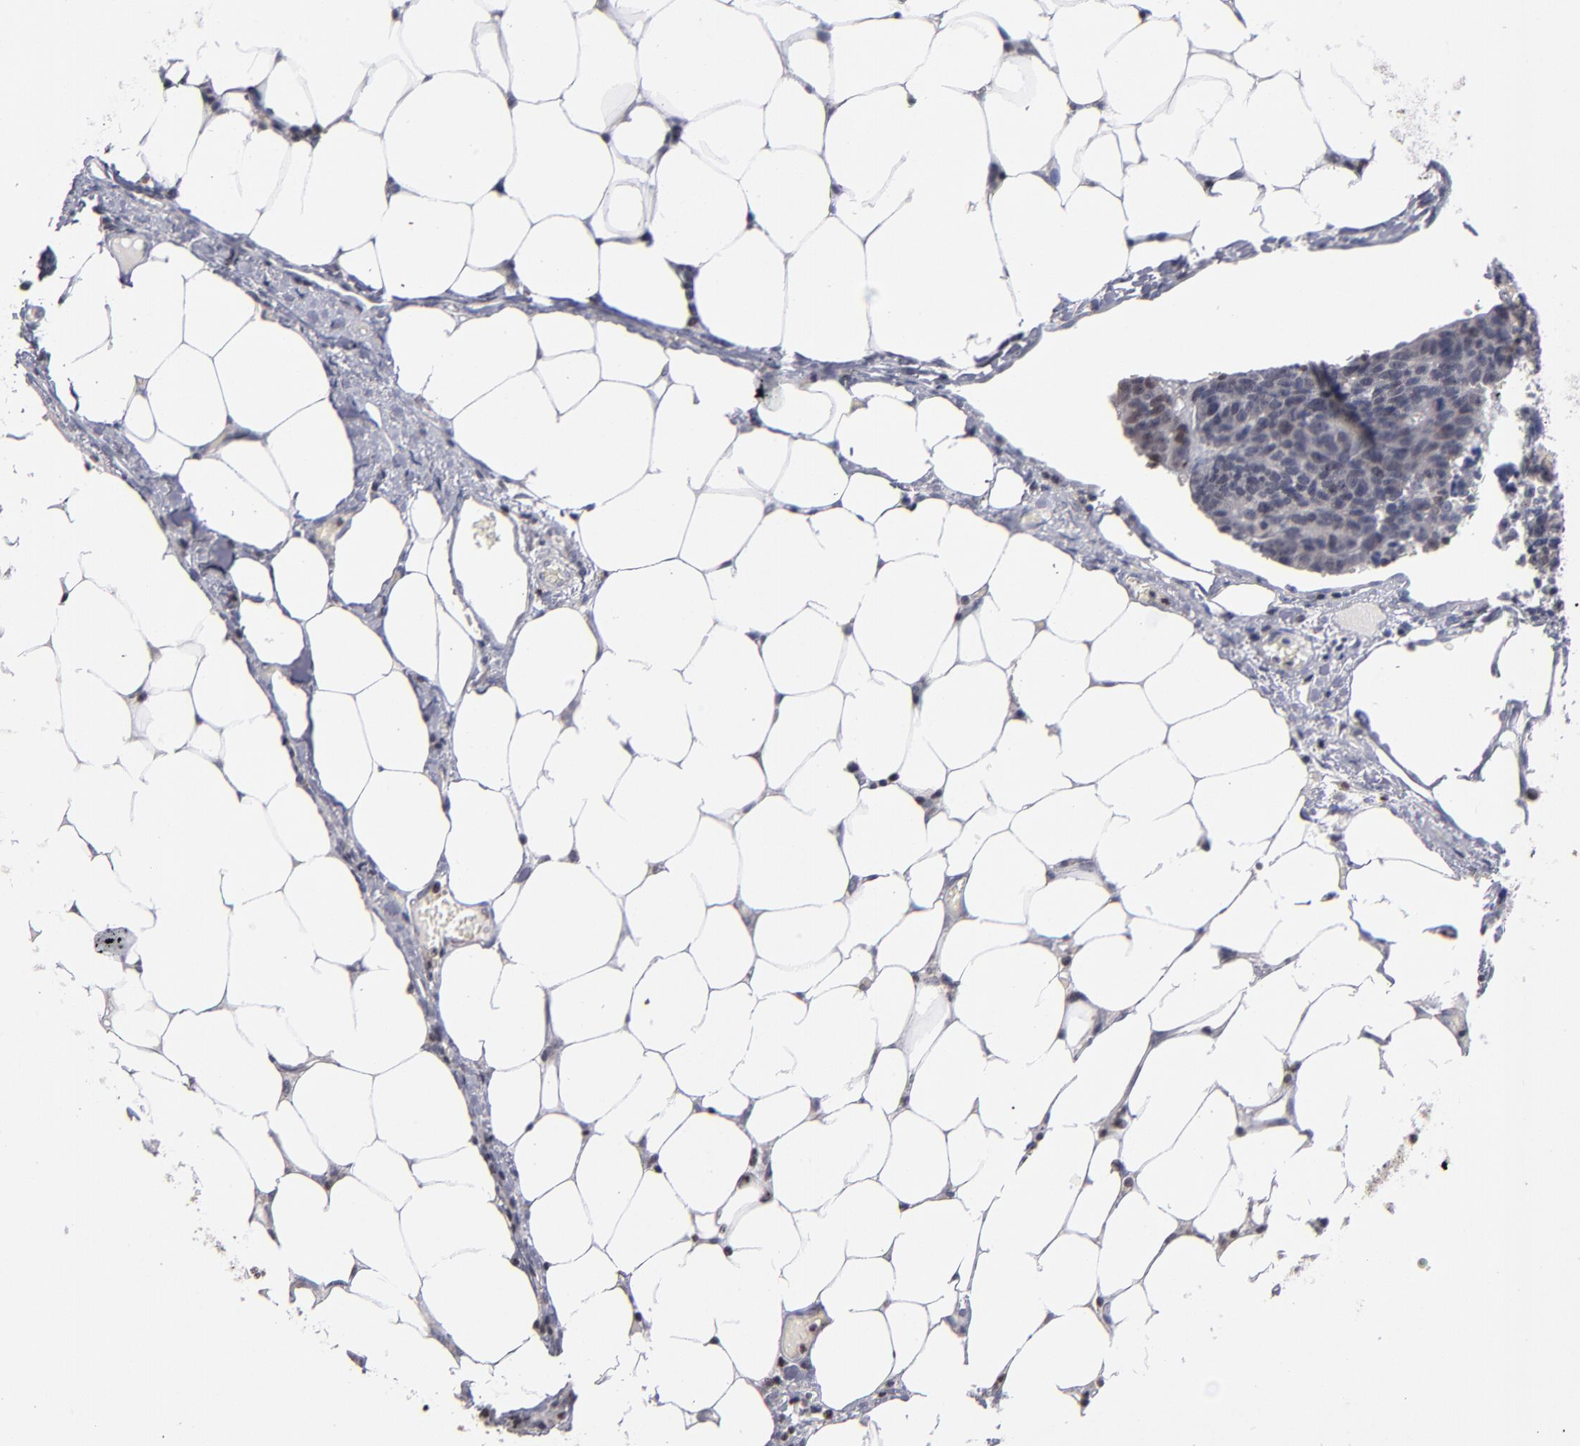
{"staining": {"intensity": "moderate", "quantity": "<25%", "location": "nuclear"}, "tissue": "colorectal cancer", "cell_type": "Tumor cells", "image_type": "cancer", "snomed": [{"axis": "morphology", "description": "Adenocarcinoma, NOS"}, {"axis": "topography", "description": "Colon"}], "caption": "This is a photomicrograph of IHC staining of adenocarcinoma (colorectal), which shows moderate positivity in the nuclear of tumor cells.", "gene": "ODF2", "patient": {"sex": "female", "age": 86}}